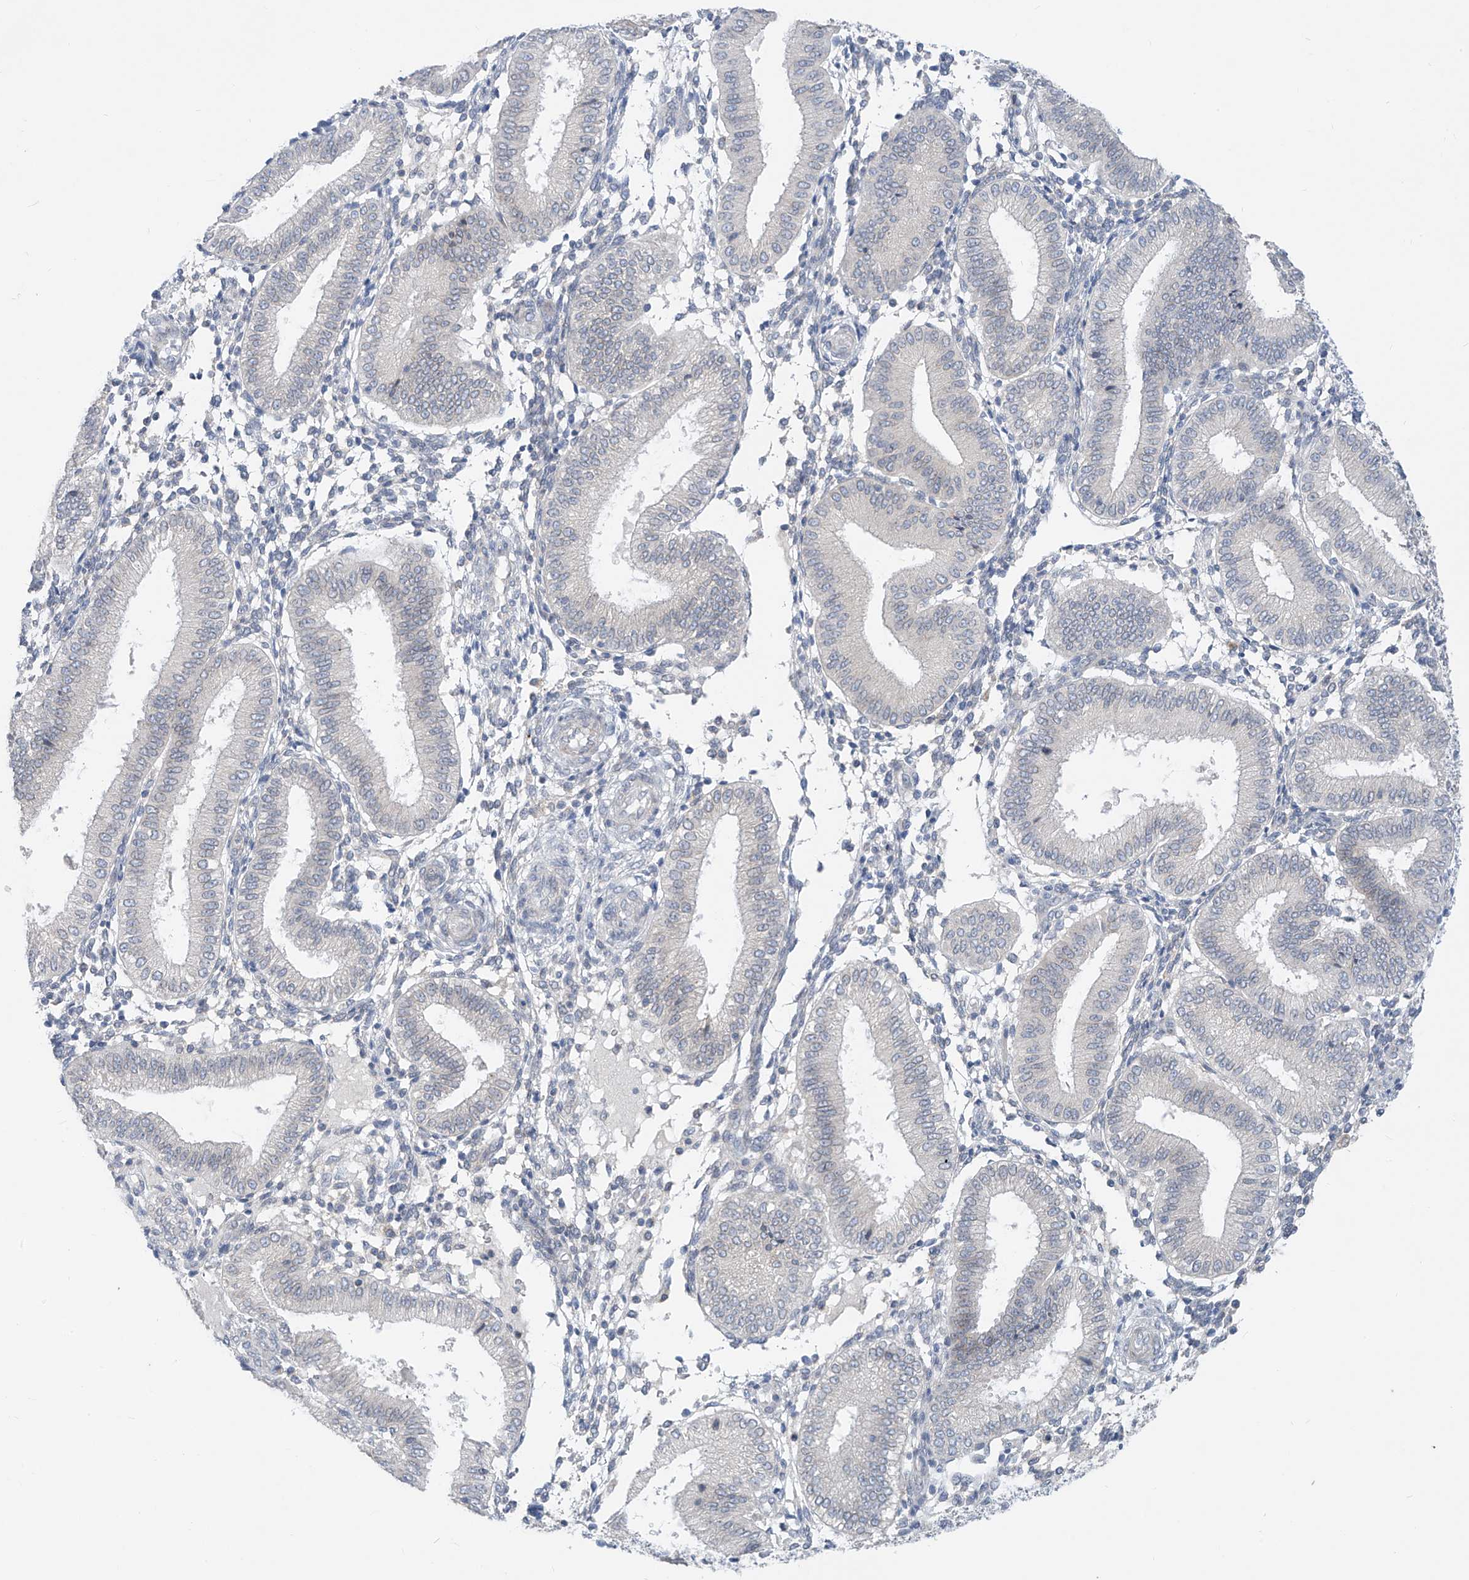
{"staining": {"intensity": "negative", "quantity": "none", "location": "none"}, "tissue": "endometrium", "cell_type": "Cells in endometrial stroma", "image_type": "normal", "snomed": [{"axis": "morphology", "description": "Normal tissue, NOS"}, {"axis": "topography", "description": "Endometrium"}], "caption": "An image of endometrium stained for a protein demonstrates no brown staining in cells in endometrial stroma. (DAB (3,3'-diaminobenzidine) IHC, high magnification).", "gene": "KRTAP25", "patient": {"sex": "female", "age": 39}}